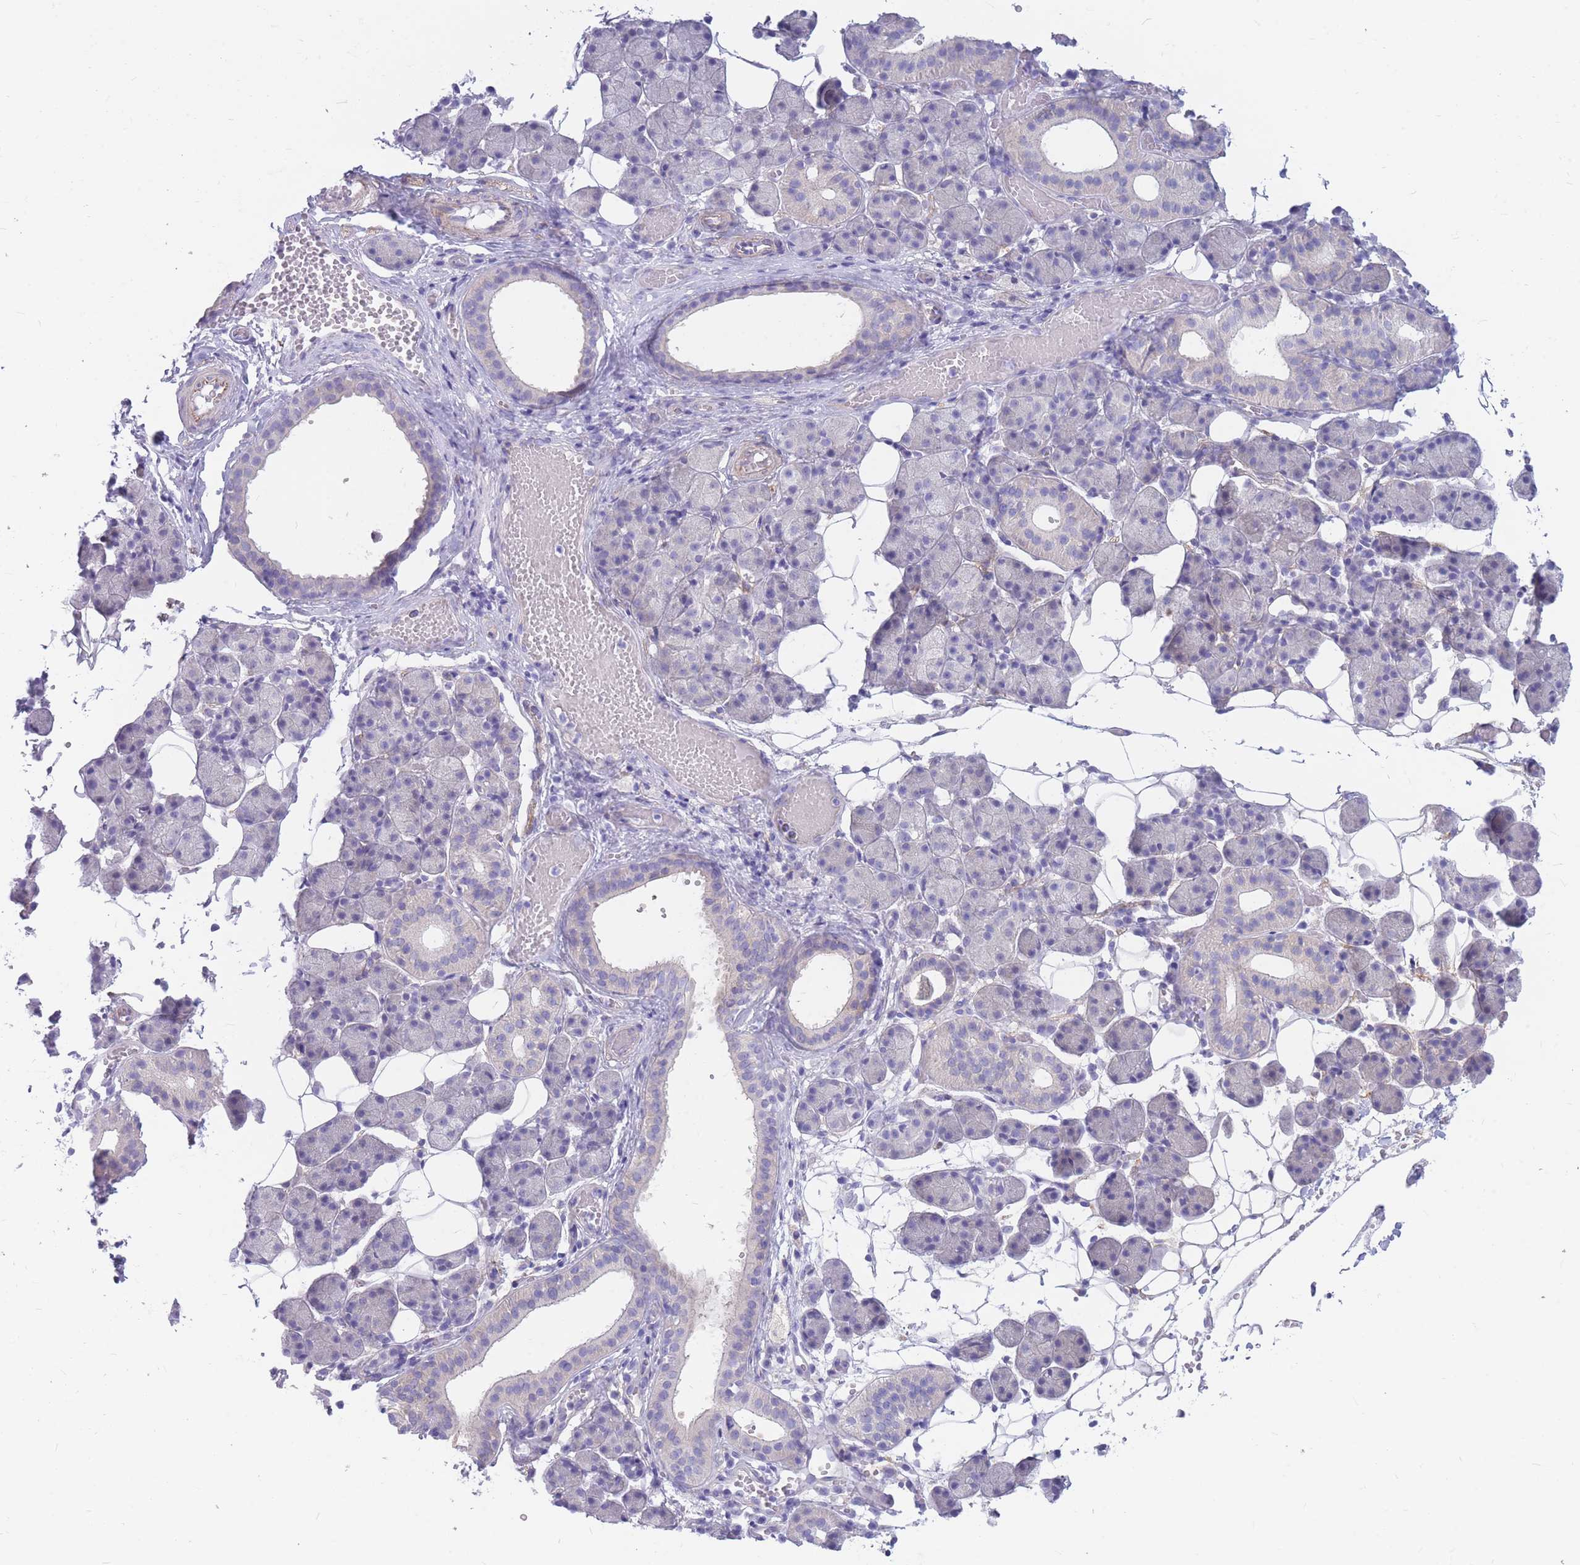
{"staining": {"intensity": "negative", "quantity": "none", "location": "none"}, "tissue": "salivary gland", "cell_type": "Glandular cells", "image_type": "normal", "snomed": [{"axis": "morphology", "description": "Normal tissue, NOS"}, {"axis": "topography", "description": "Salivary gland"}], "caption": "Micrograph shows no significant protein expression in glandular cells of benign salivary gland. Nuclei are stained in blue.", "gene": "MTSS2", "patient": {"sex": "female", "age": 33}}